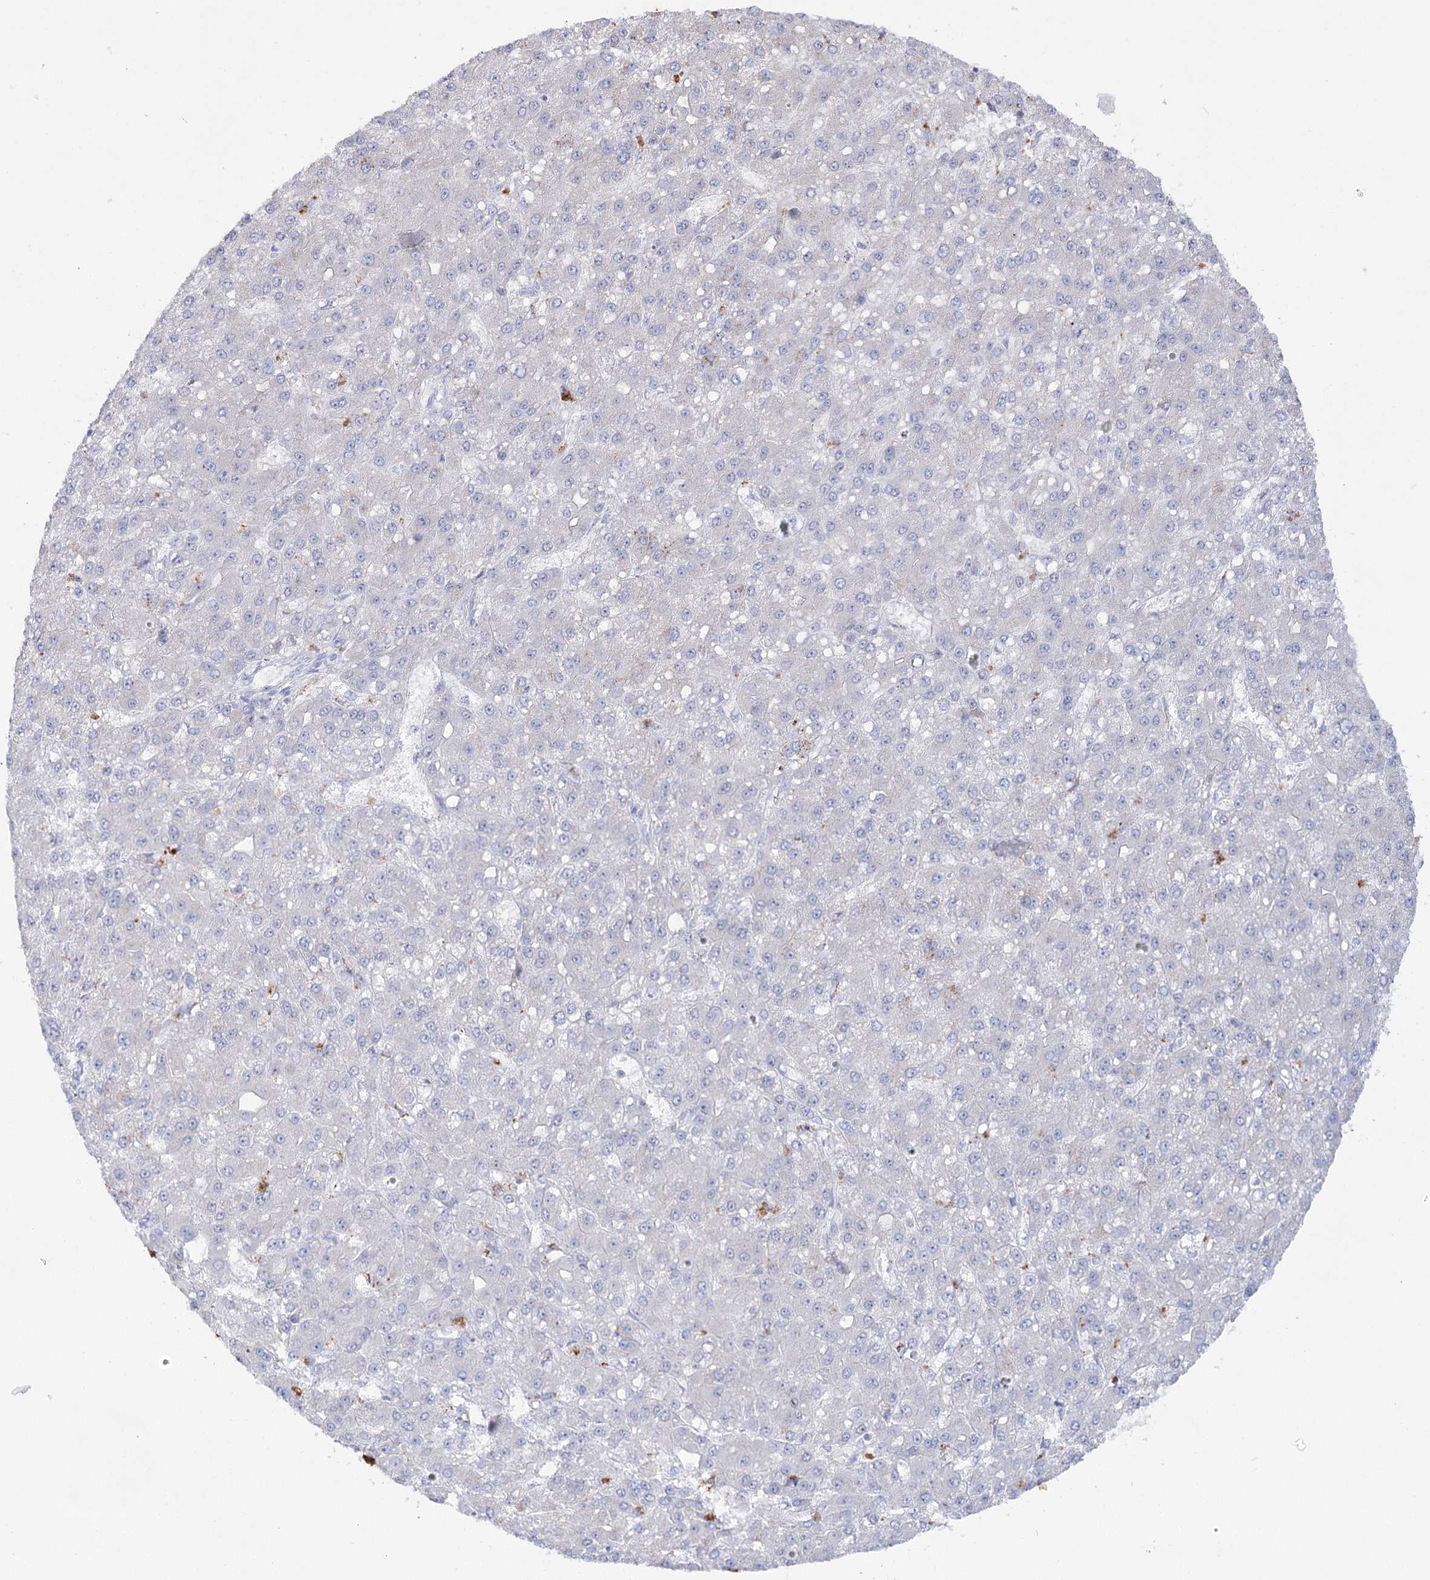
{"staining": {"intensity": "negative", "quantity": "none", "location": "none"}, "tissue": "liver cancer", "cell_type": "Tumor cells", "image_type": "cancer", "snomed": [{"axis": "morphology", "description": "Carcinoma, Hepatocellular, NOS"}, {"axis": "topography", "description": "Liver"}], "caption": "Immunohistochemistry photomicrograph of neoplastic tissue: human hepatocellular carcinoma (liver) stained with DAB displays no significant protein positivity in tumor cells.", "gene": "NAGLU", "patient": {"sex": "male", "age": 67}}